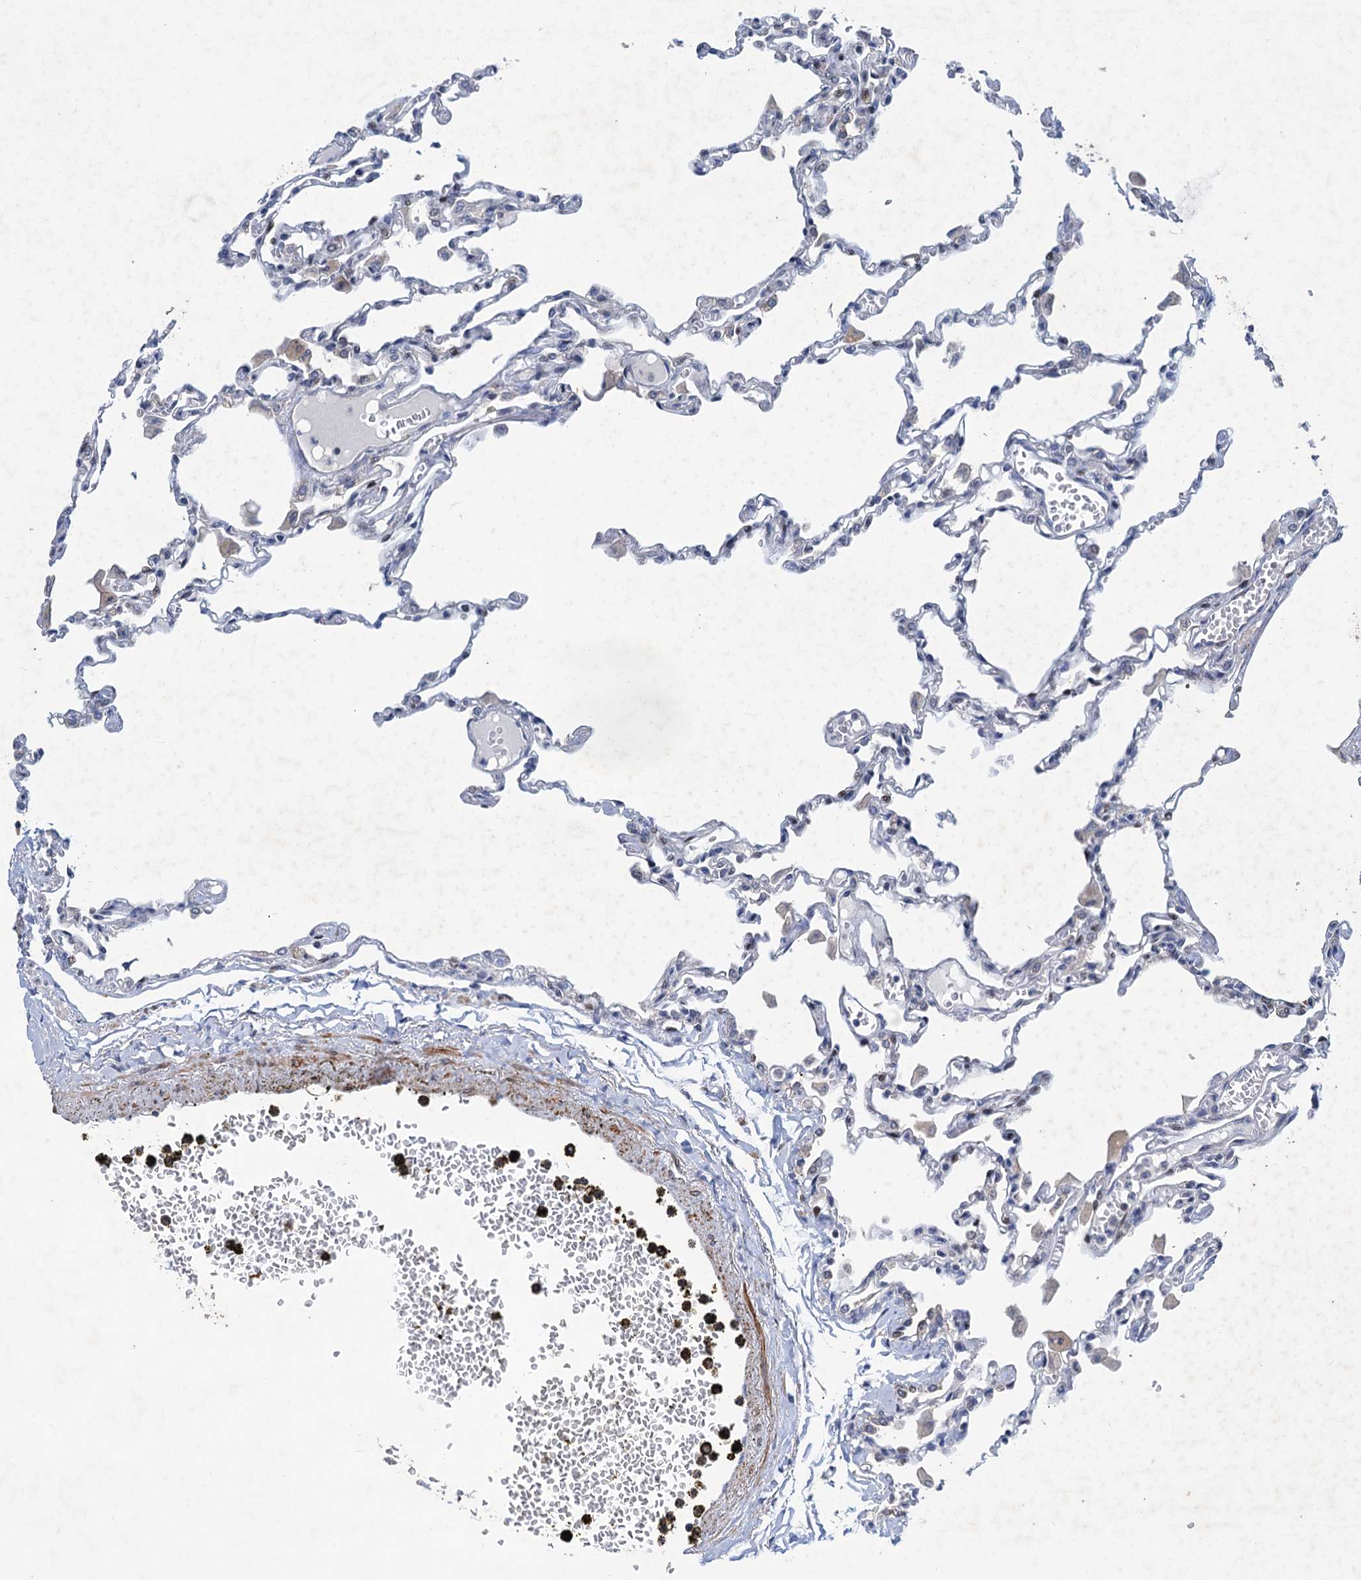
{"staining": {"intensity": "weak", "quantity": "<25%", "location": "nuclear"}, "tissue": "lung", "cell_type": "Alveolar cells", "image_type": "normal", "snomed": [{"axis": "morphology", "description": "Normal tissue, NOS"}, {"axis": "topography", "description": "Bronchus"}, {"axis": "topography", "description": "Lung"}], "caption": "Immunohistochemical staining of benign human lung demonstrates no significant staining in alveolar cells. (Immunohistochemistry, brightfield microscopy, high magnification).", "gene": "ESYT3", "patient": {"sex": "female", "age": 49}}